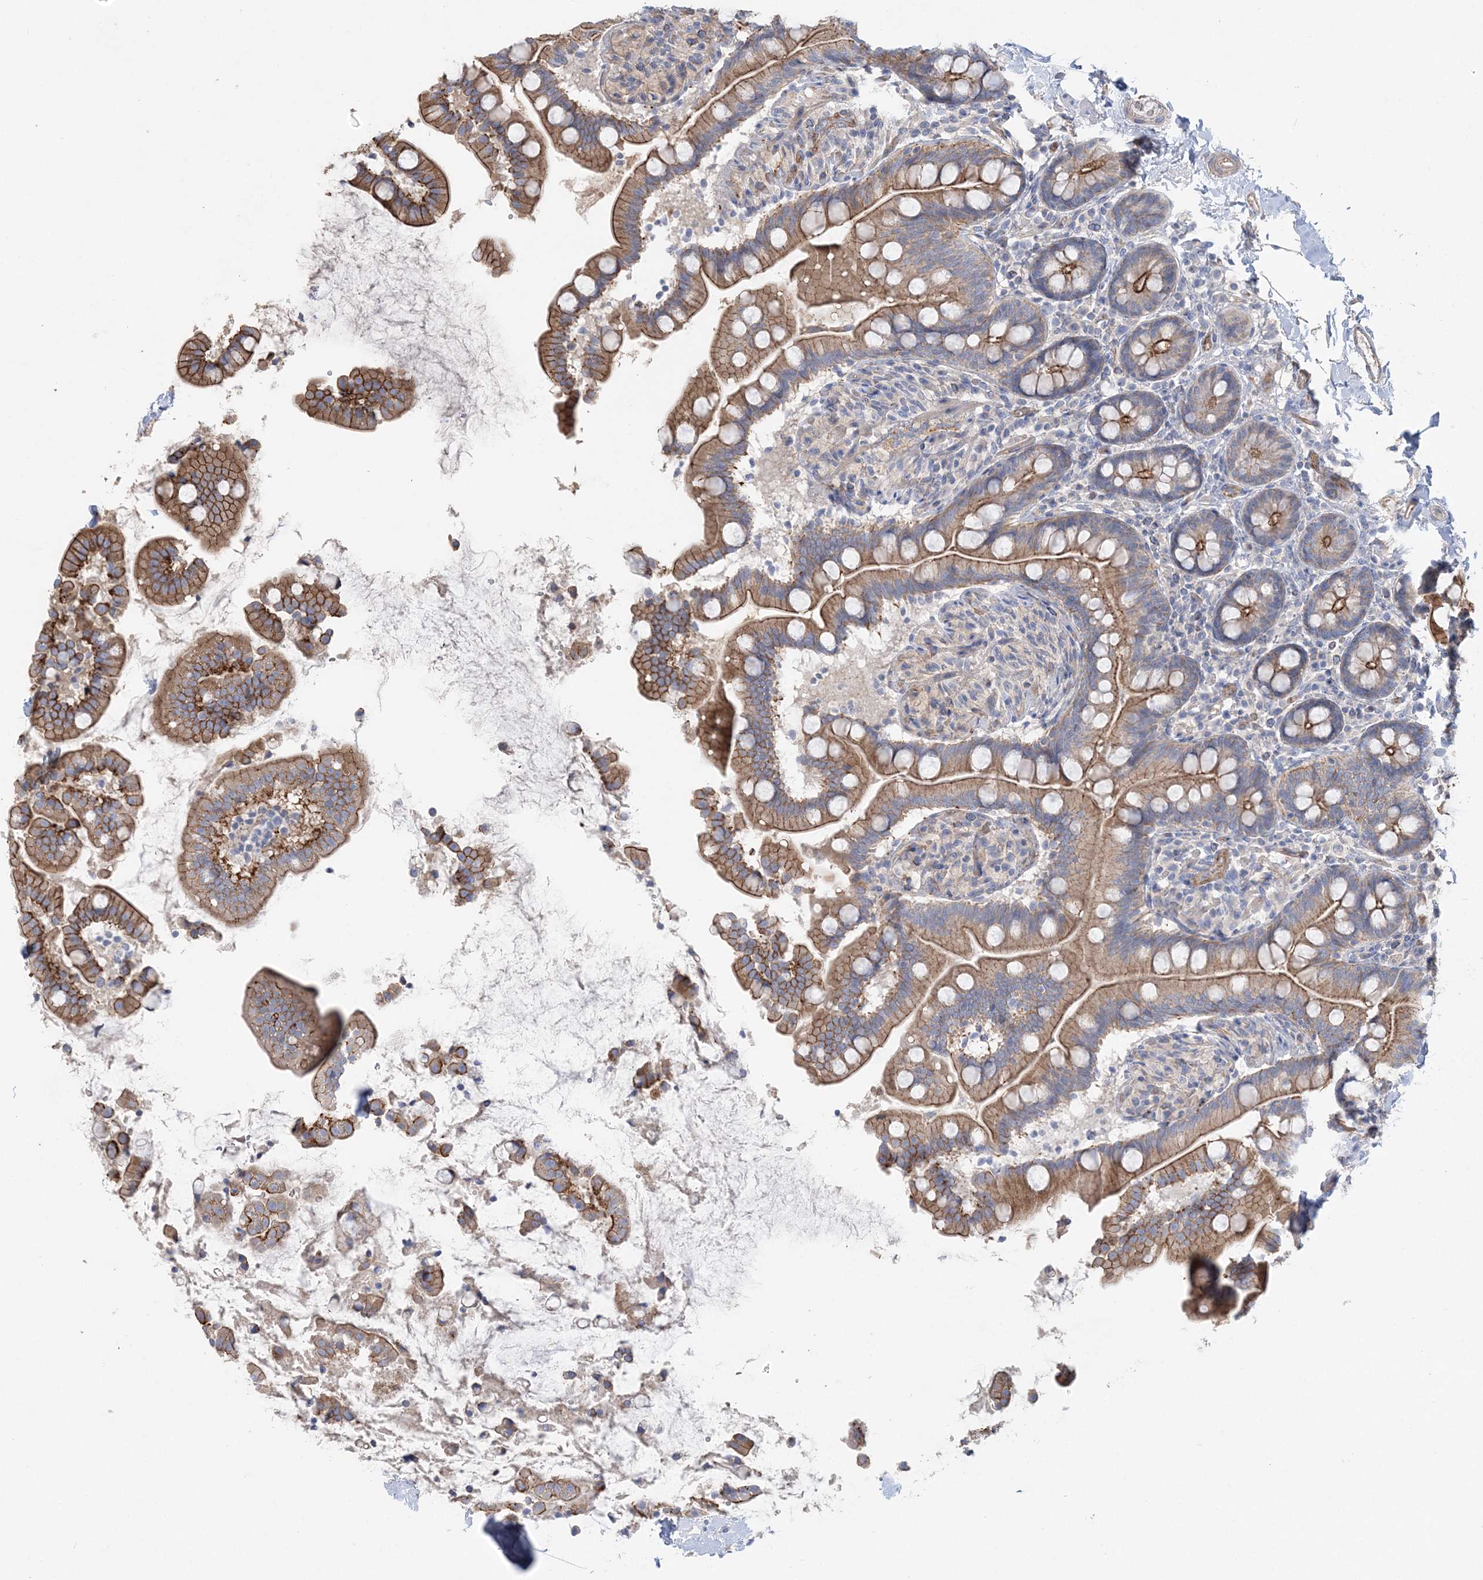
{"staining": {"intensity": "moderate", "quantity": ">75%", "location": "cytoplasmic/membranous"}, "tissue": "small intestine", "cell_type": "Glandular cells", "image_type": "normal", "snomed": [{"axis": "morphology", "description": "Normal tissue, NOS"}, {"axis": "topography", "description": "Small intestine"}], "caption": "Moderate cytoplasmic/membranous expression is appreciated in about >75% of glandular cells in unremarkable small intestine.", "gene": "PIGC", "patient": {"sex": "female", "age": 64}}